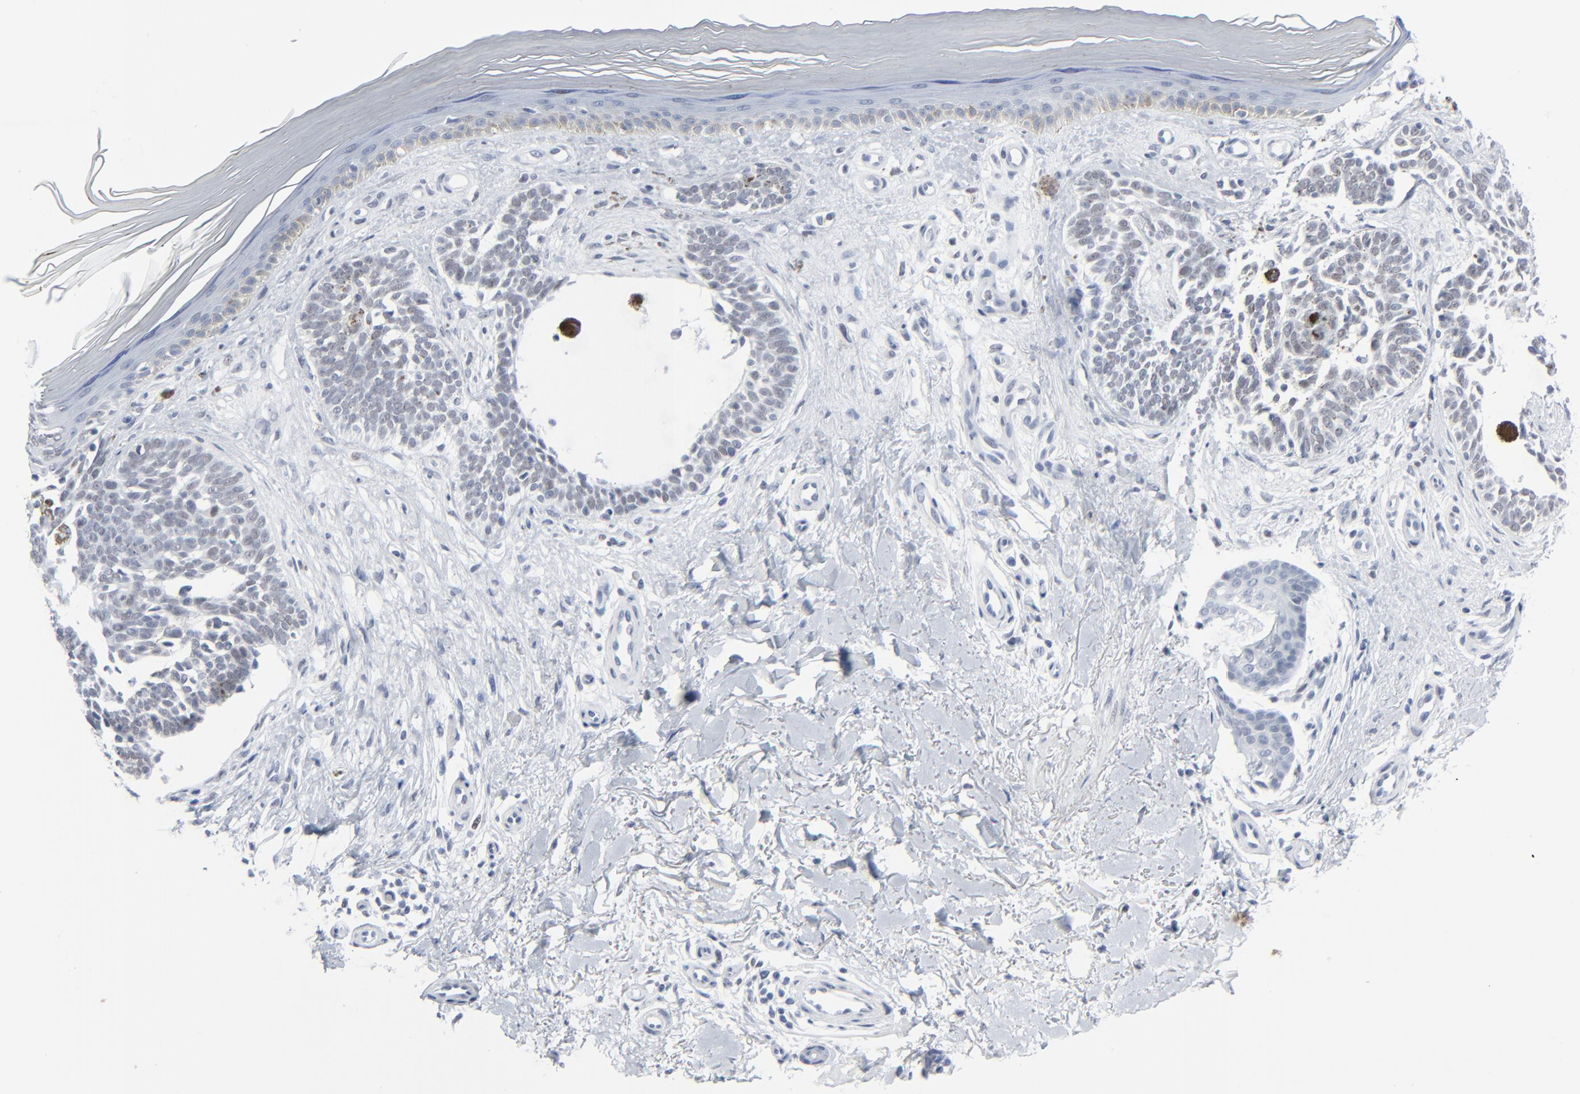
{"staining": {"intensity": "negative", "quantity": "none", "location": "none"}, "tissue": "skin cancer", "cell_type": "Tumor cells", "image_type": "cancer", "snomed": [{"axis": "morphology", "description": "Normal tissue, NOS"}, {"axis": "morphology", "description": "Basal cell carcinoma"}, {"axis": "topography", "description": "Skin"}], "caption": "There is no significant staining in tumor cells of skin basal cell carcinoma.", "gene": "SIRT1", "patient": {"sex": "female", "age": 58}}